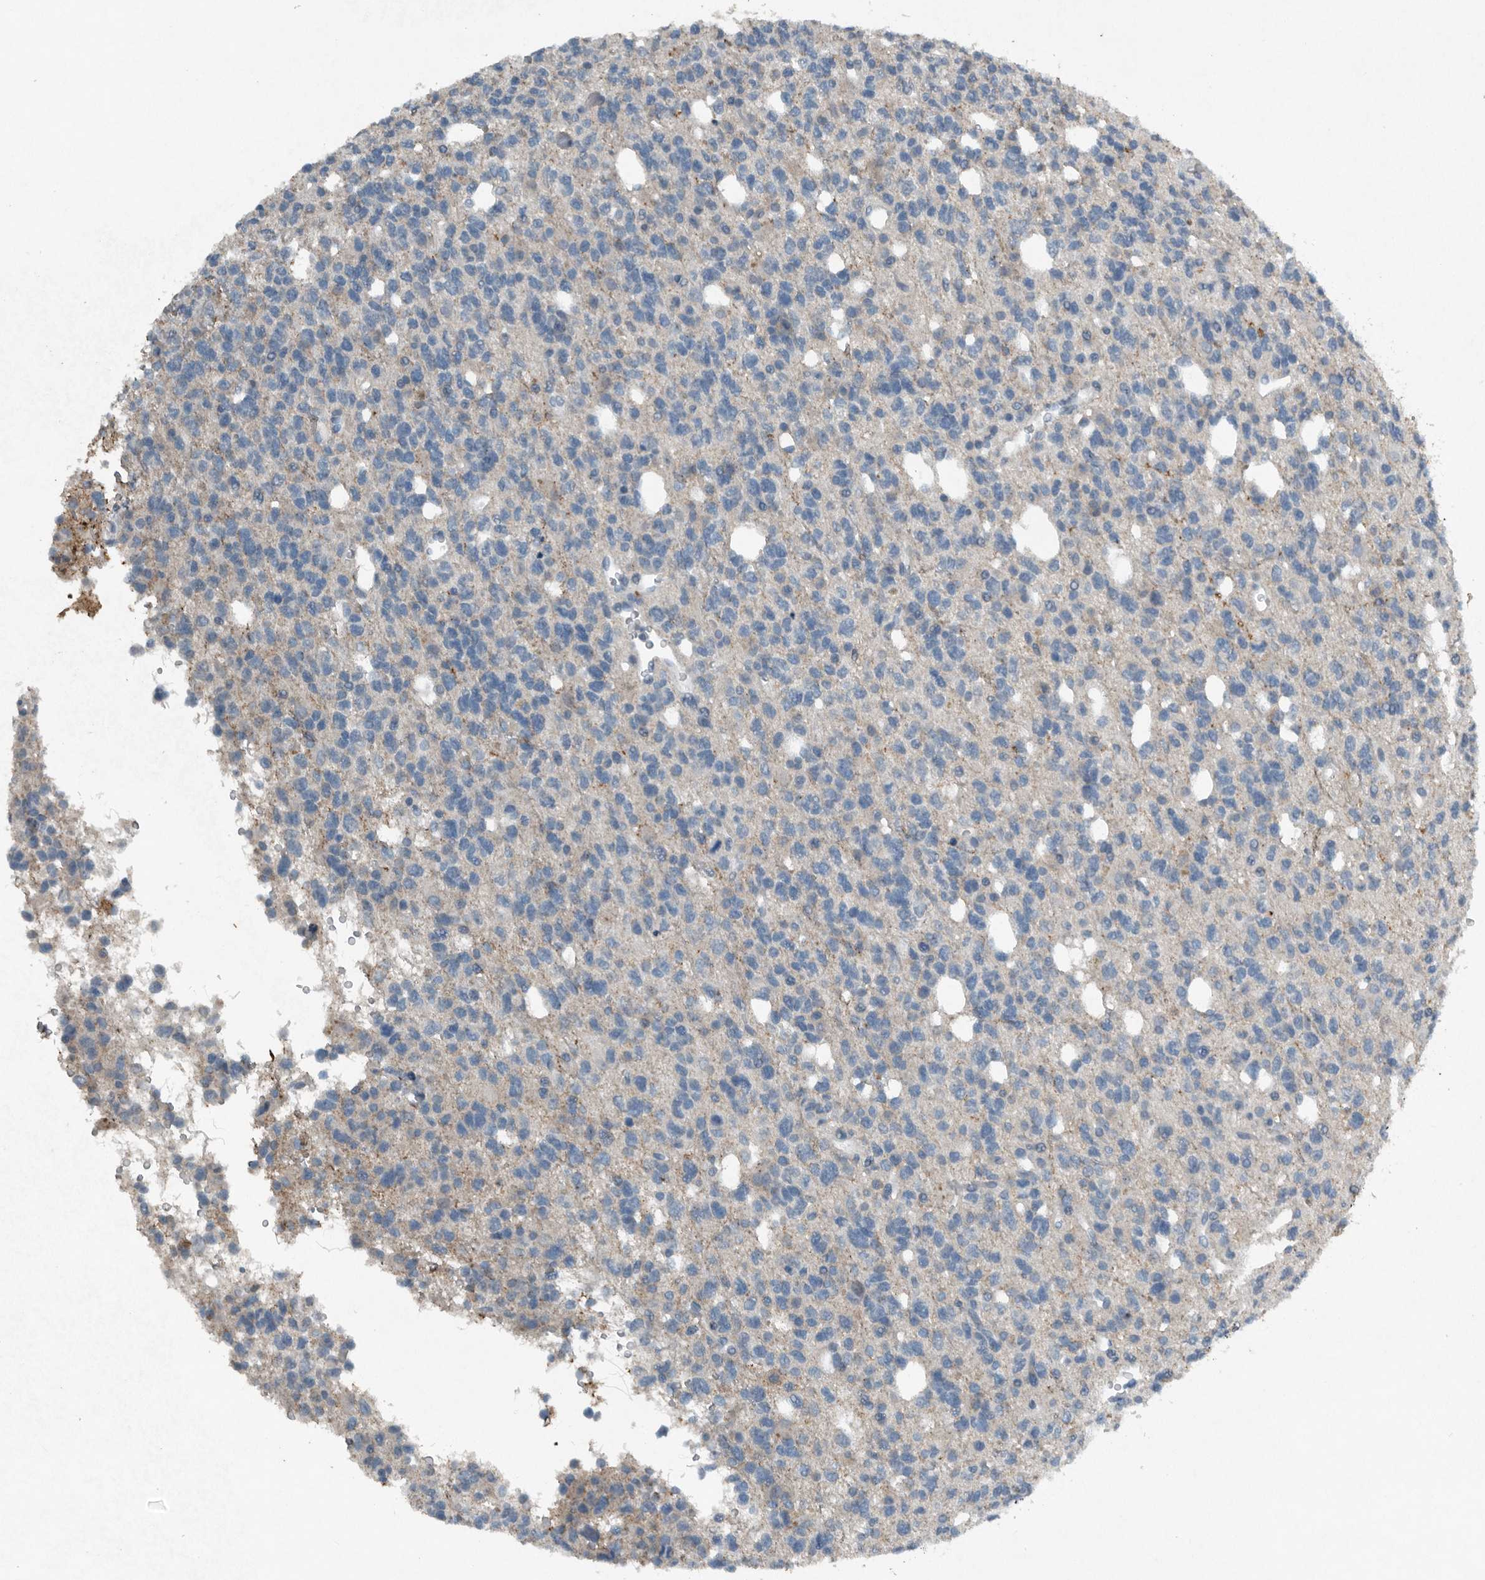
{"staining": {"intensity": "negative", "quantity": "none", "location": "none"}, "tissue": "glioma", "cell_type": "Tumor cells", "image_type": "cancer", "snomed": [{"axis": "morphology", "description": "Glioma, malignant, High grade"}, {"axis": "topography", "description": "Brain"}], "caption": "Immunohistochemistry (IHC) of human glioma displays no expression in tumor cells.", "gene": "IL20", "patient": {"sex": "female", "age": 62}}